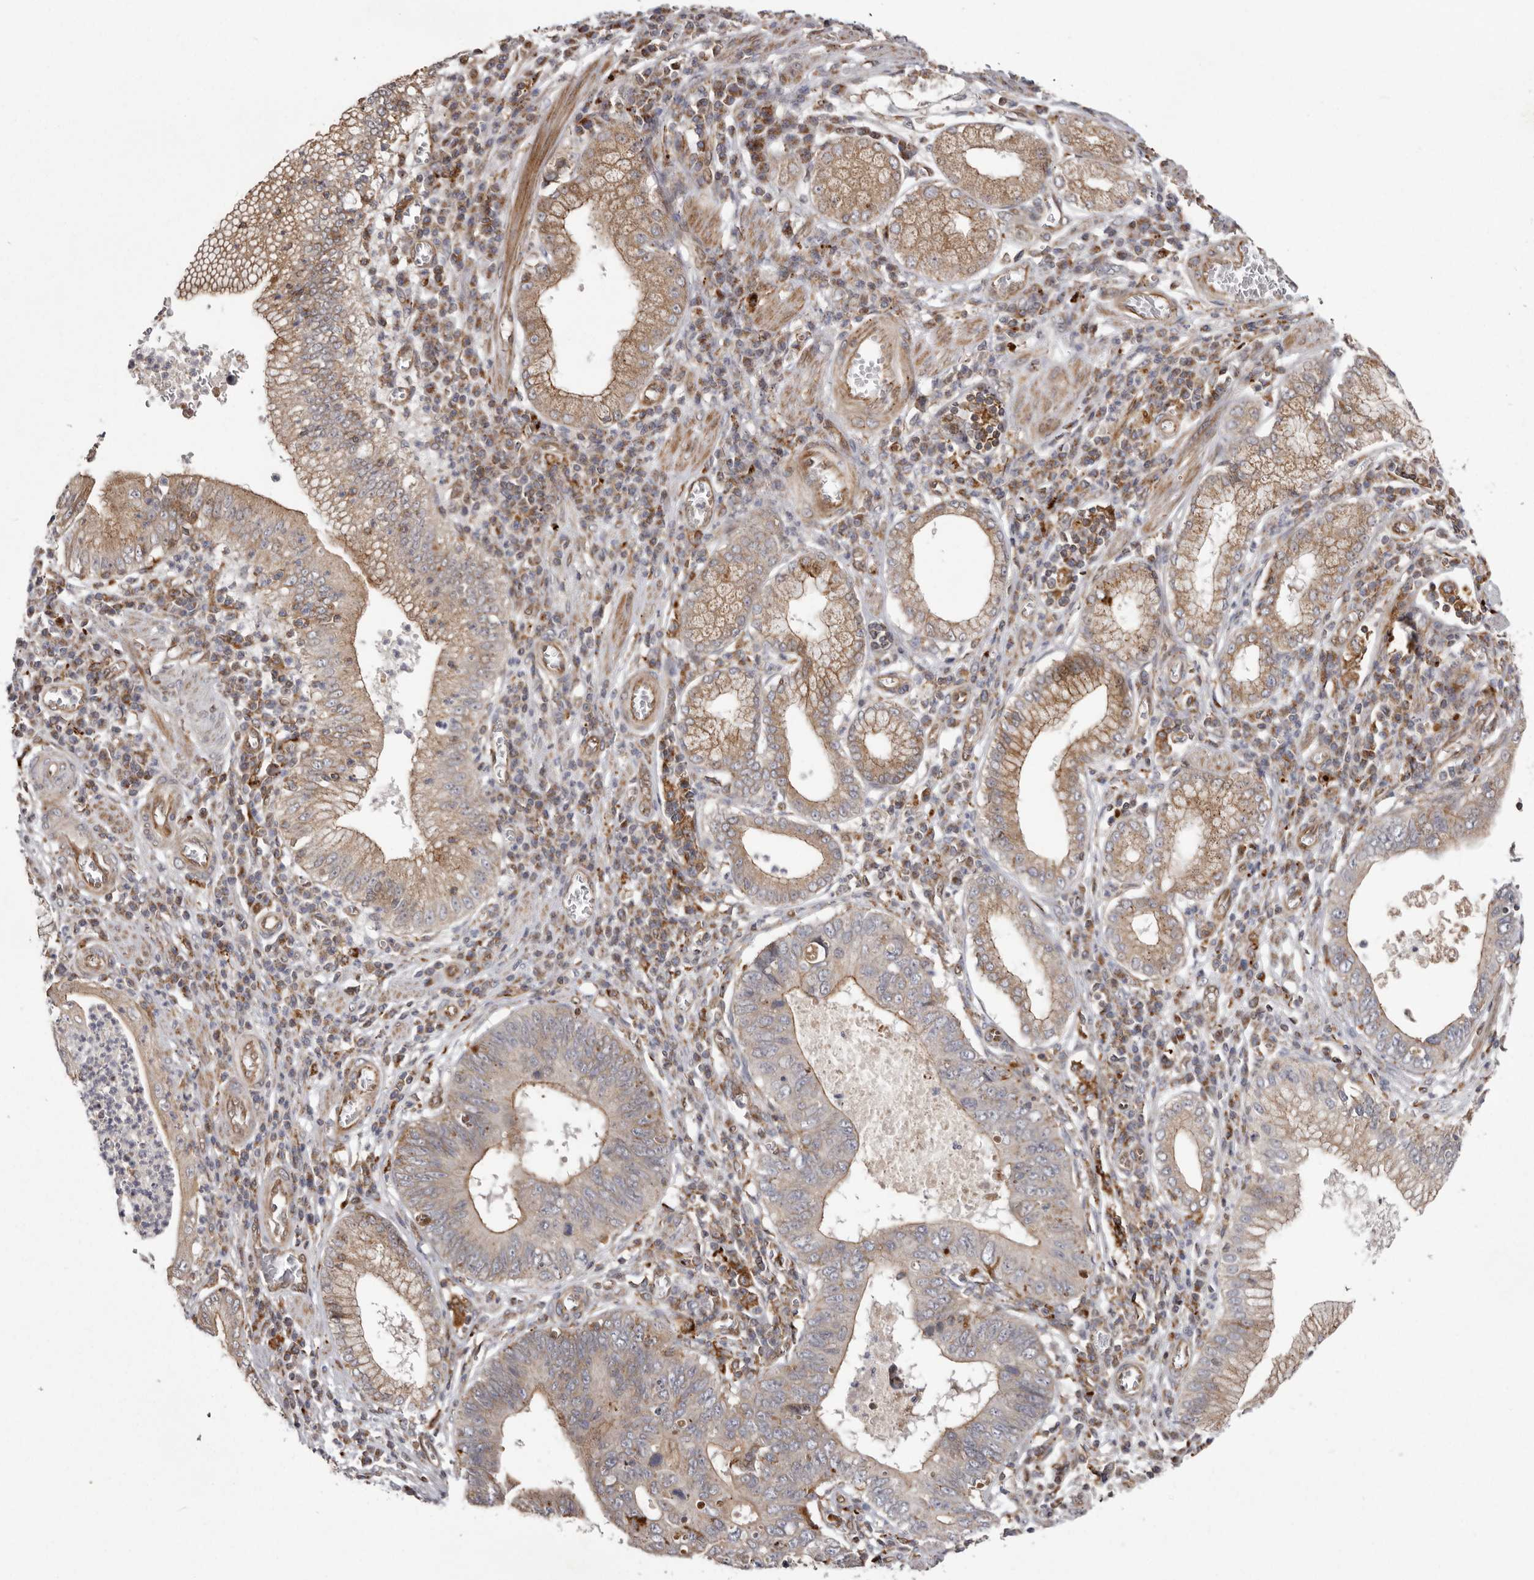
{"staining": {"intensity": "weak", "quantity": ">75%", "location": "cytoplasmic/membranous"}, "tissue": "stomach cancer", "cell_type": "Tumor cells", "image_type": "cancer", "snomed": [{"axis": "morphology", "description": "Adenocarcinoma, NOS"}, {"axis": "topography", "description": "Stomach"}], "caption": "Tumor cells show low levels of weak cytoplasmic/membranous staining in approximately >75% of cells in human adenocarcinoma (stomach). (DAB IHC, brown staining for protein, blue staining for nuclei).", "gene": "NUP43", "patient": {"sex": "male", "age": 59}}